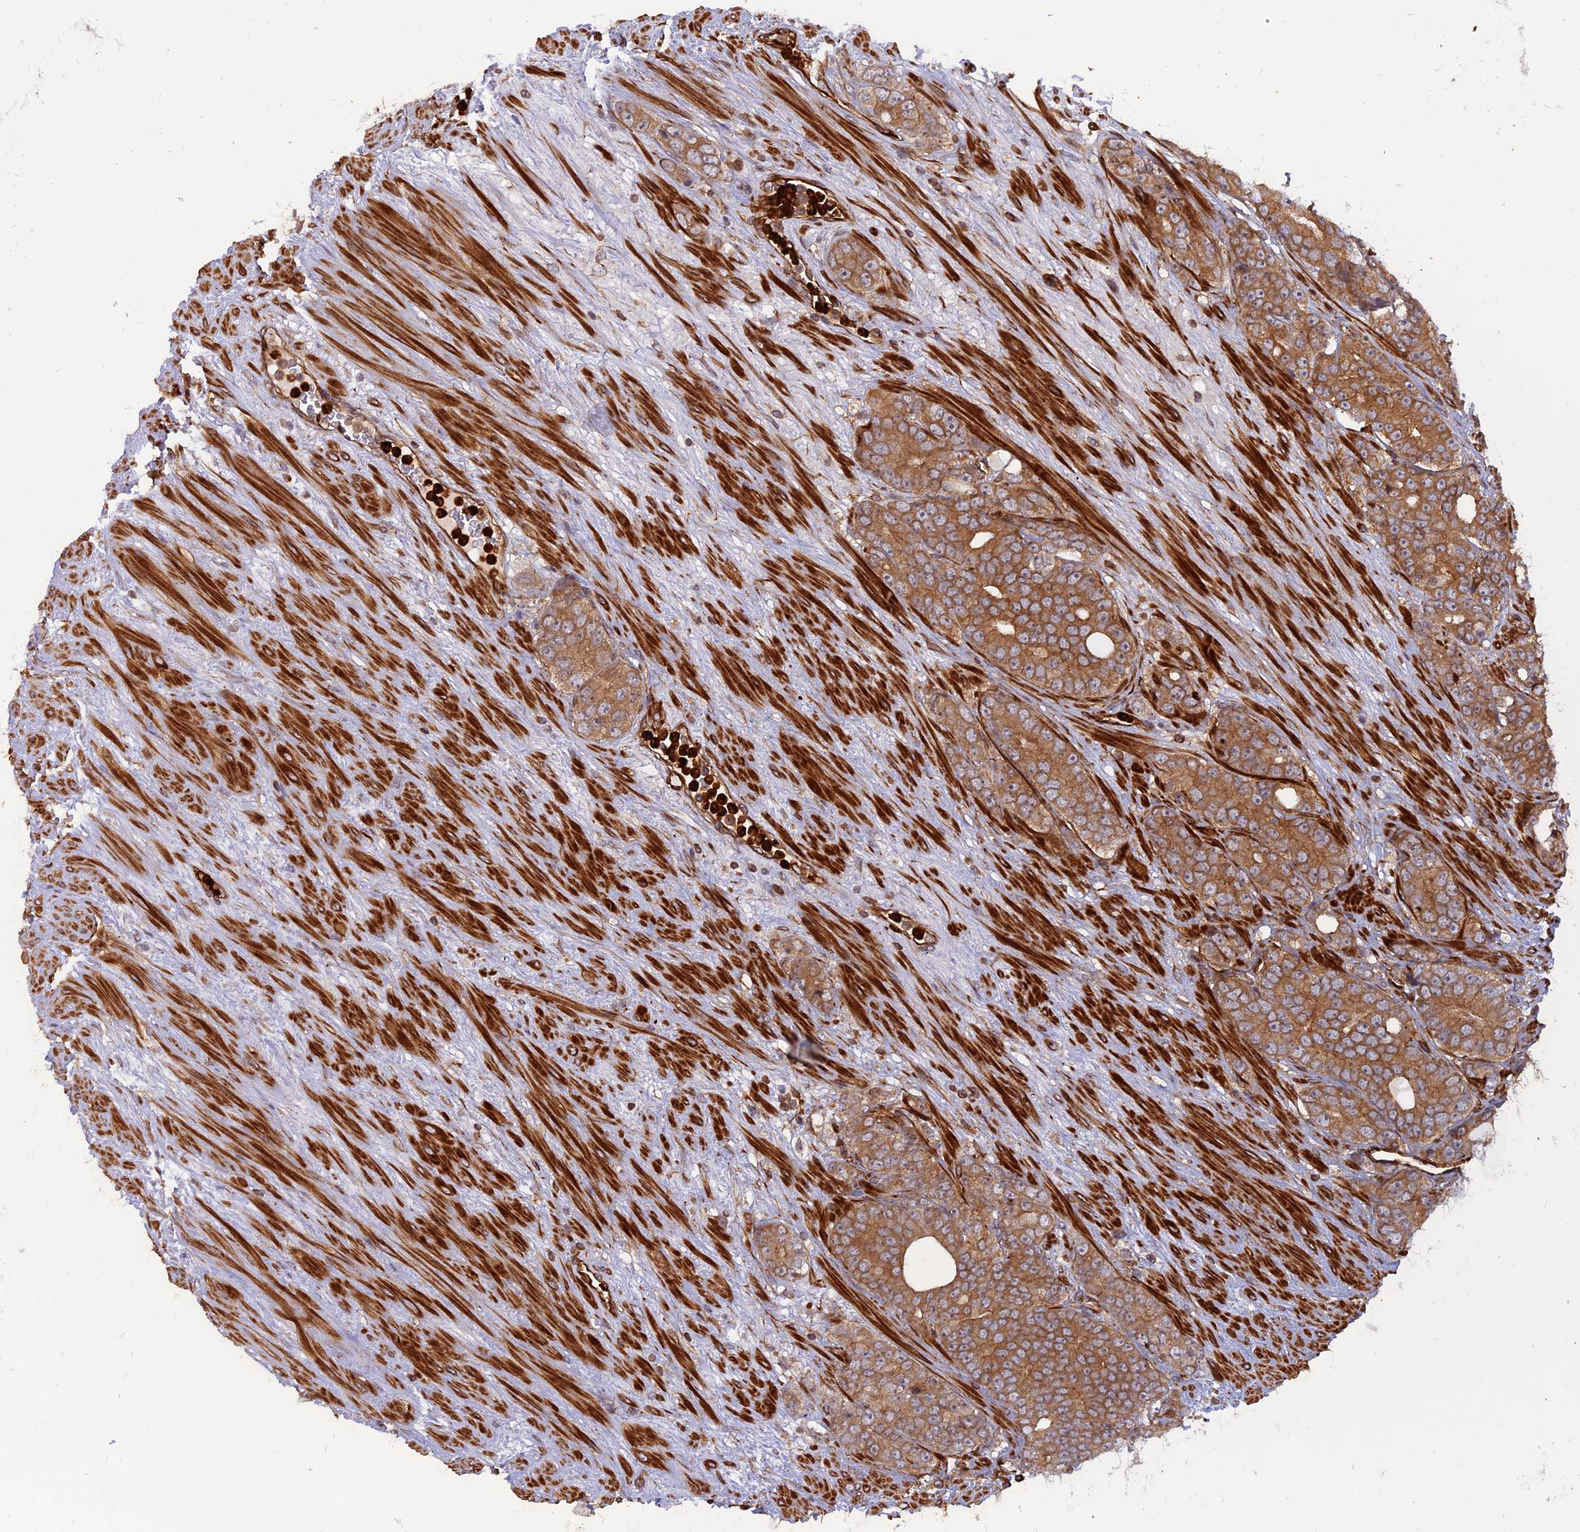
{"staining": {"intensity": "strong", "quantity": ">75%", "location": "cytoplasmic/membranous"}, "tissue": "prostate cancer", "cell_type": "Tumor cells", "image_type": "cancer", "snomed": [{"axis": "morphology", "description": "Adenocarcinoma, High grade"}, {"axis": "topography", "description": "Prostate"}], "caption": "A photomicrograph of prostate cancer stained for a protein exhibits strong cytoplasmic/membranous brown staining in tumor cells. The staining was performed using DAB, with brown indicating positive protein expression. Nuclei are stained blue with hematoxylin.", "gene": "PHLDB3", "patient": {"sex": "male", "age": 64}}